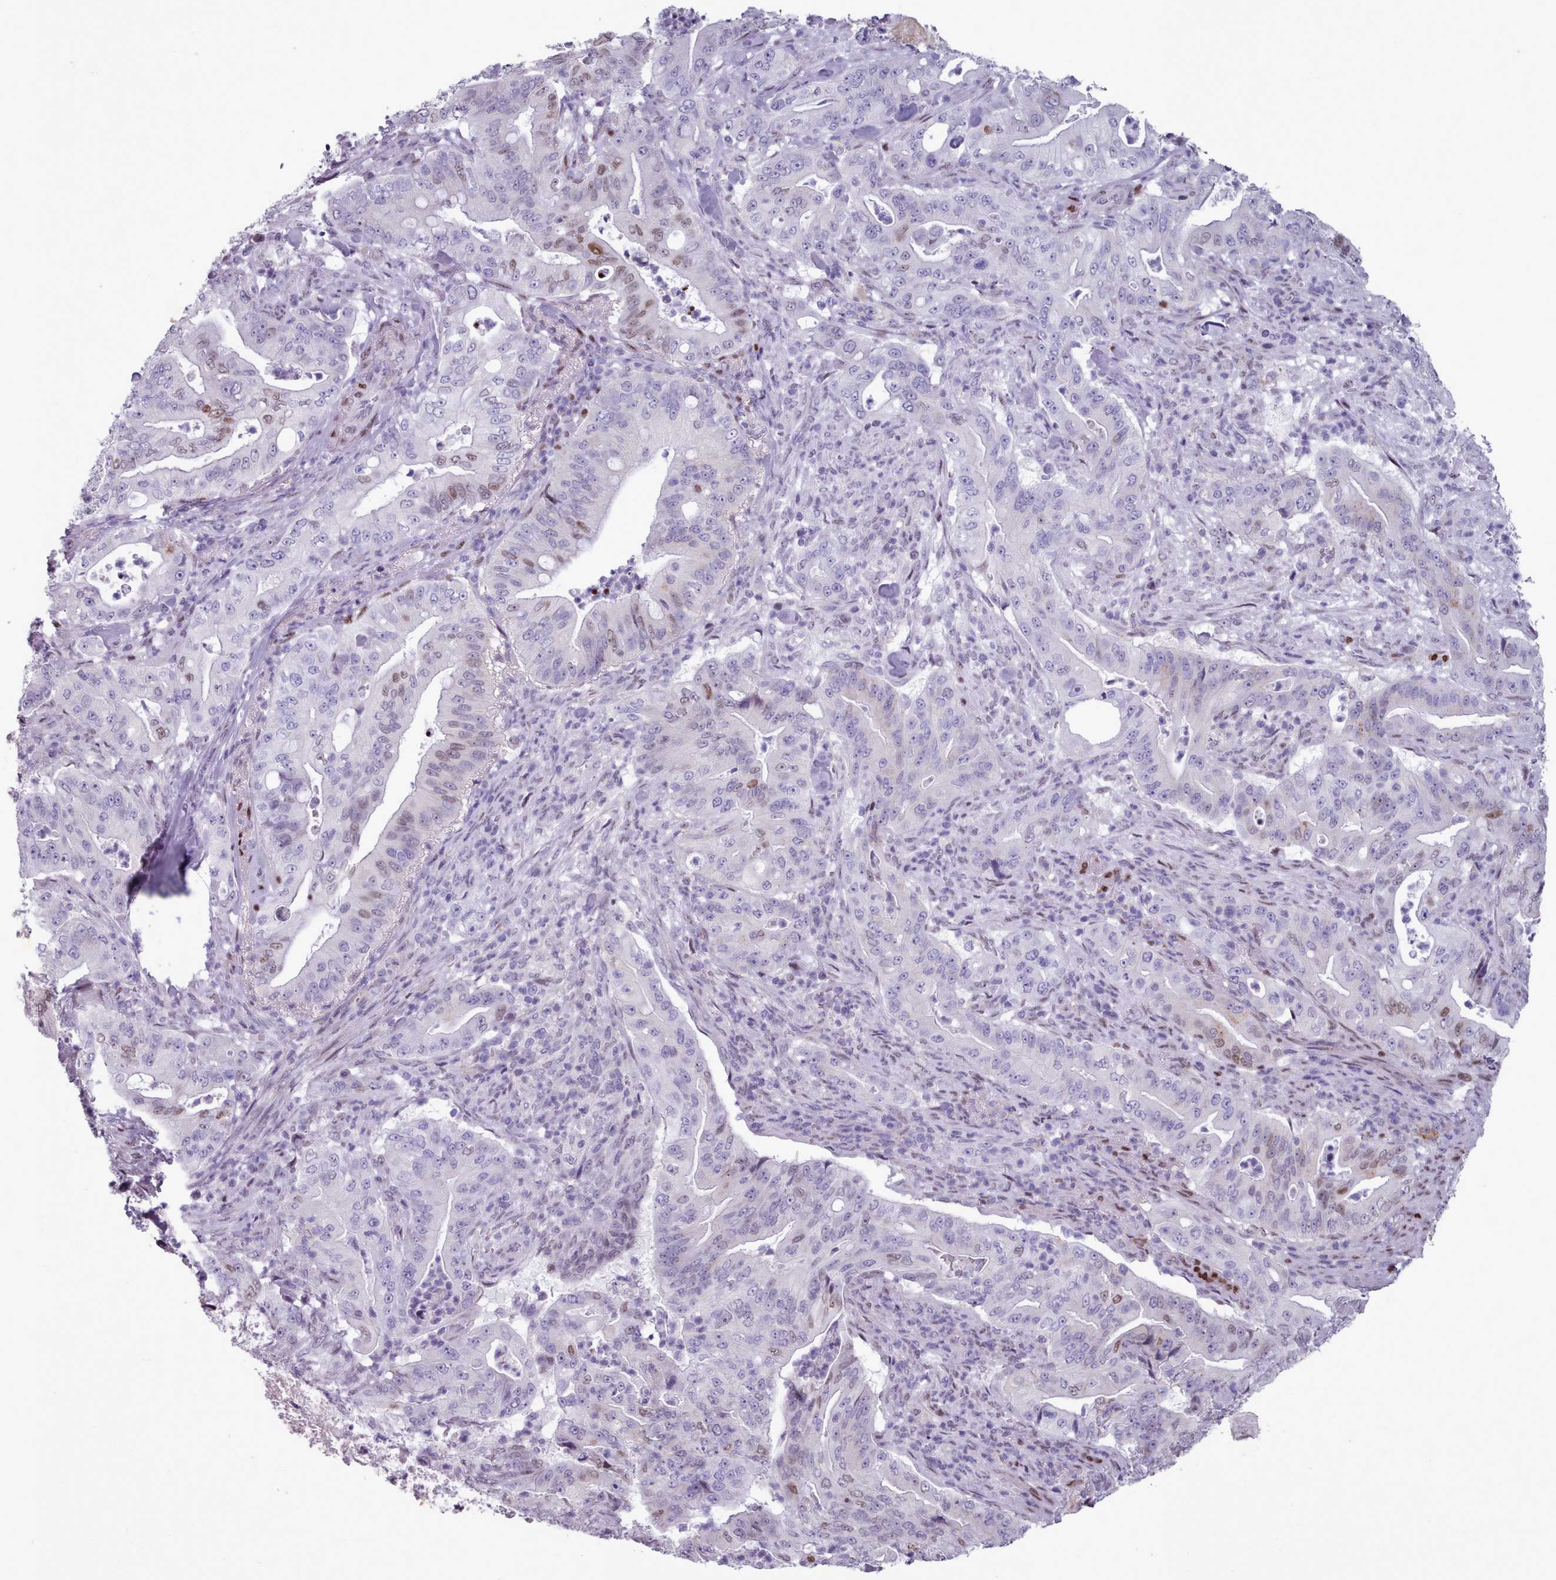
{"staining": {"intensity": "moderate", "quantity": "<25%", "location": "nuclear"}, "tissue": "pancreatic cancer", "cell_type": "Tumor cells", "image_type": "cancer", "snomed": [{"axis": "morphology", "description": "Adenocarcinoma, NOS"}, {"axis": "topography", "description": "Pancreas"}], "caption": "An immunohistochemistry (IHC) histopathology image of neoplastic tissue is shown. Protein staining in brown shows moderate nuclear positivity in adenocarcinoma (pancreatic) within tumor cells.", "gene": "KCNT2", "patient": {"sex": "male", "age": 71}}